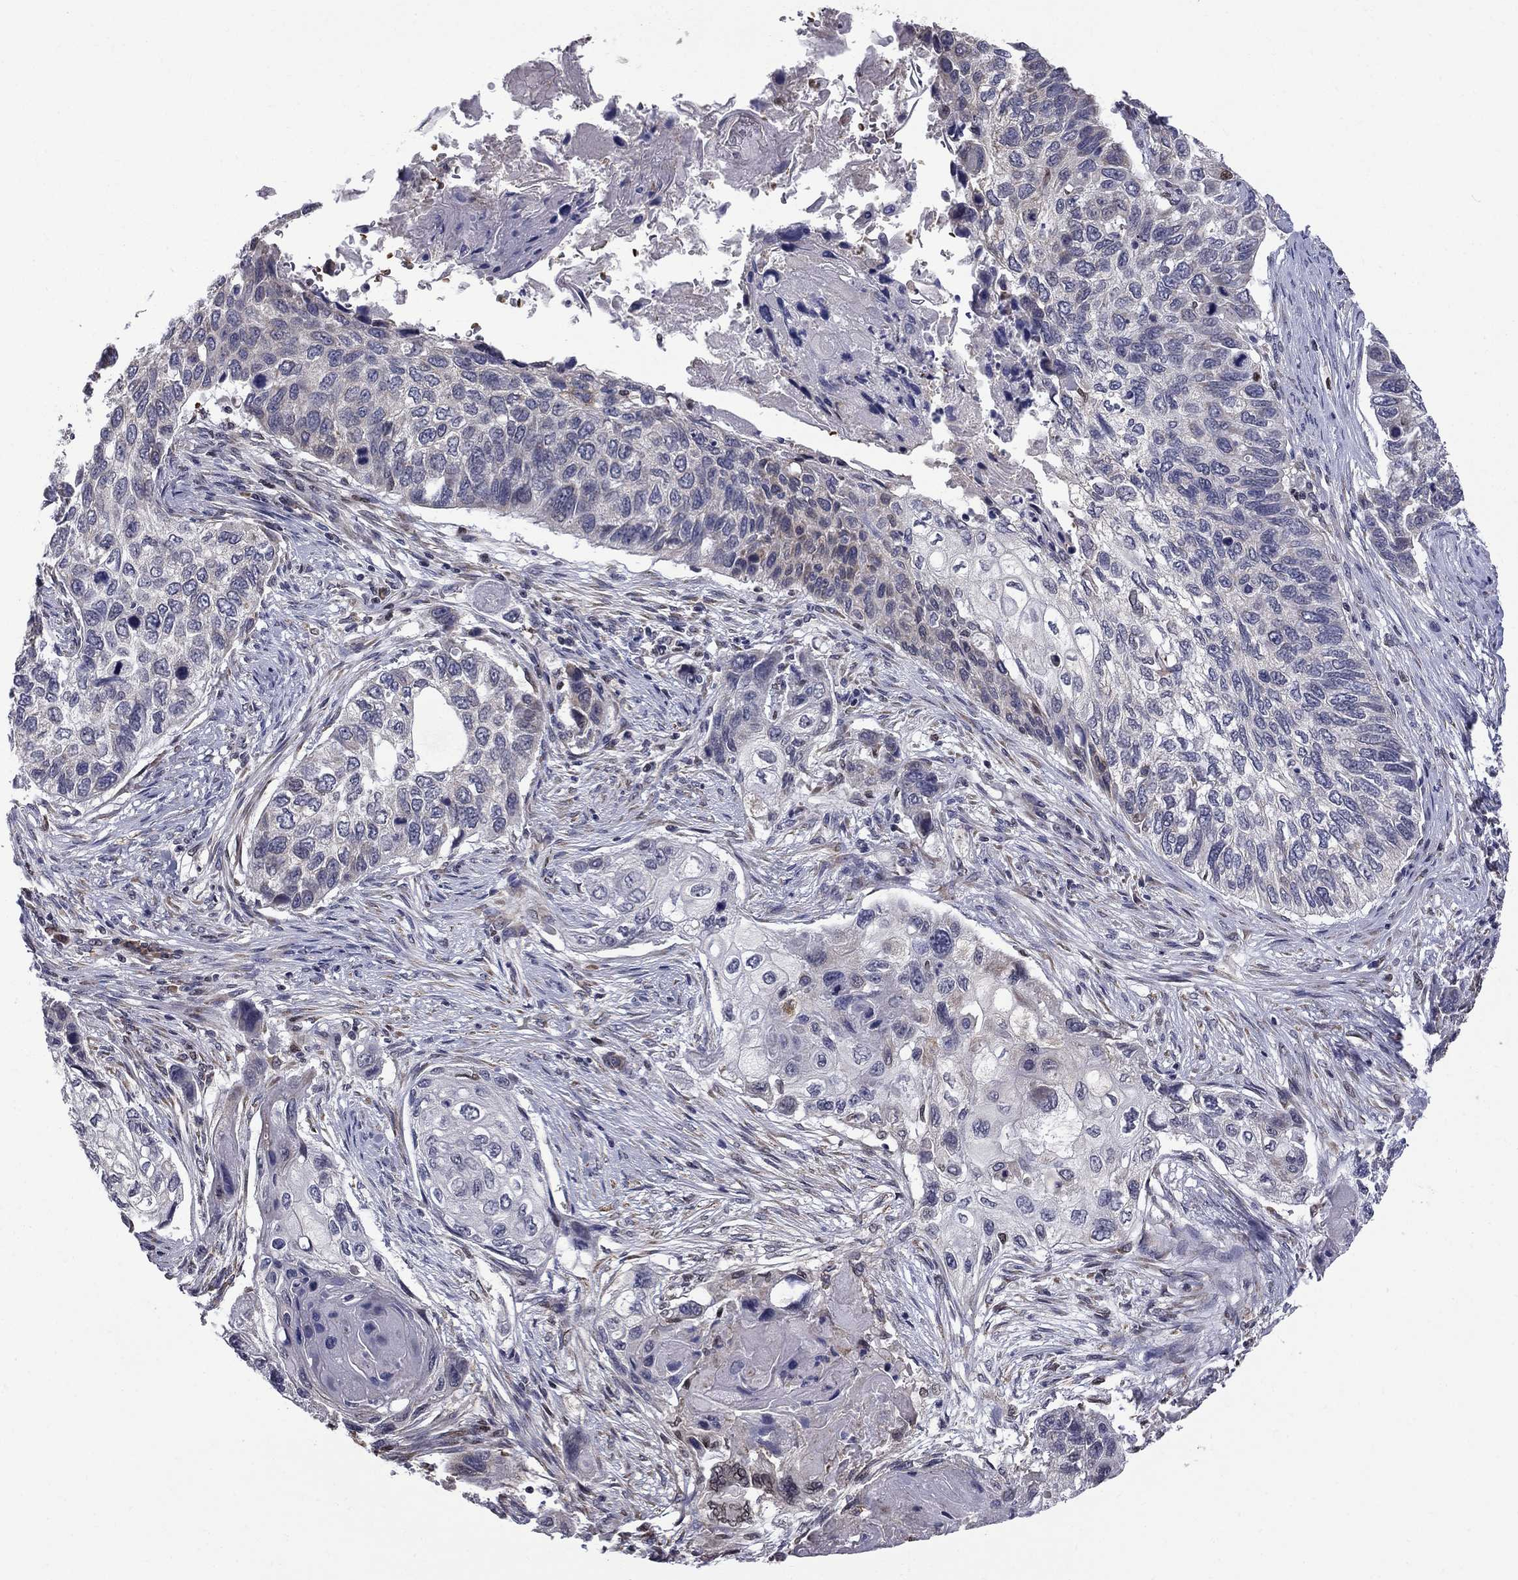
{"staining": {"intensity": "weak", "quantity": "<25%", "location": "cytoplasmic/membranous"}, "tissue": "lung cancer", "cell_type": "Tumor cells", "image_type": "cancer", "snomed": [{"axis": "morphology", "description": "Normal tissue, NOS"}, {"axis": "morphology", "description": "Squamous cell carcinoma, NOS"}, {"axis": "topography", "description": "Bronchus"}, {"axis": "topography", "description": "Lung"}], "caption": "Human lung cancer (squamous cell carcinoma) stained for a protein using immunohistochemistry (IHC) reveals no staining in tumor cells.", "gene": "HSPB2", "patient": {"sex": "male", "age": 69}}